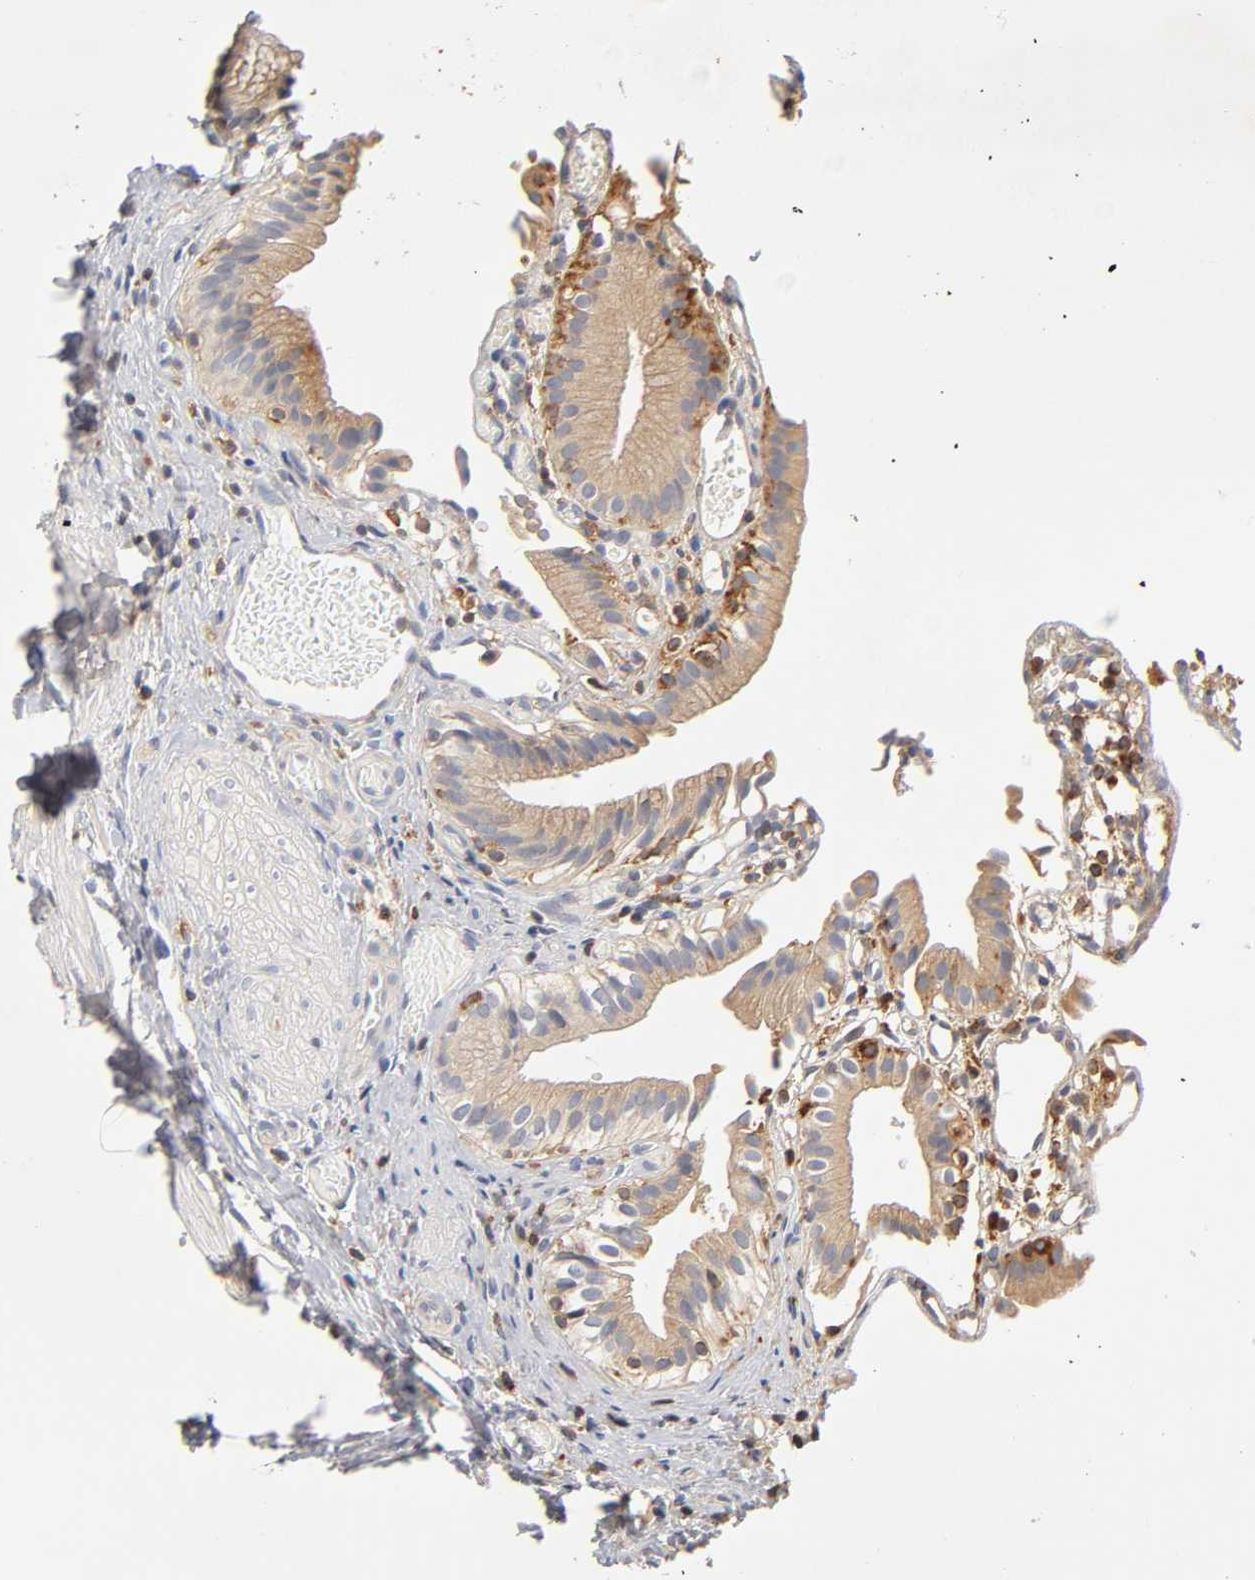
{"staining": {"intensity": "weak", "quantity": ">75%", "location": "cytoplasmic/membranous"}, "tissue": "gallbladder", "cell_type": "Glandular cells", "image_type": "normal", "snomed": [{"axis": "morphology", "description": "Normal tissue, NOS"}, {"axis": "topography", "description": "Gallbladder"}], "caption": "IHC staining of unremarkable gallbladder, which exhibits low levels of weak cytoplasmic/membranous expression in approximately >75% of glandular cells indicating weak cytoplasmic/membranous protein positivity. The staining was performed using DAB (3,3'-diaminobenzidine) (brown) for protein detection and nuclei were counterstained in hematoxylin (blue).", "gene": "RHOA", "patient": {"sex": "male", "age": 65}}